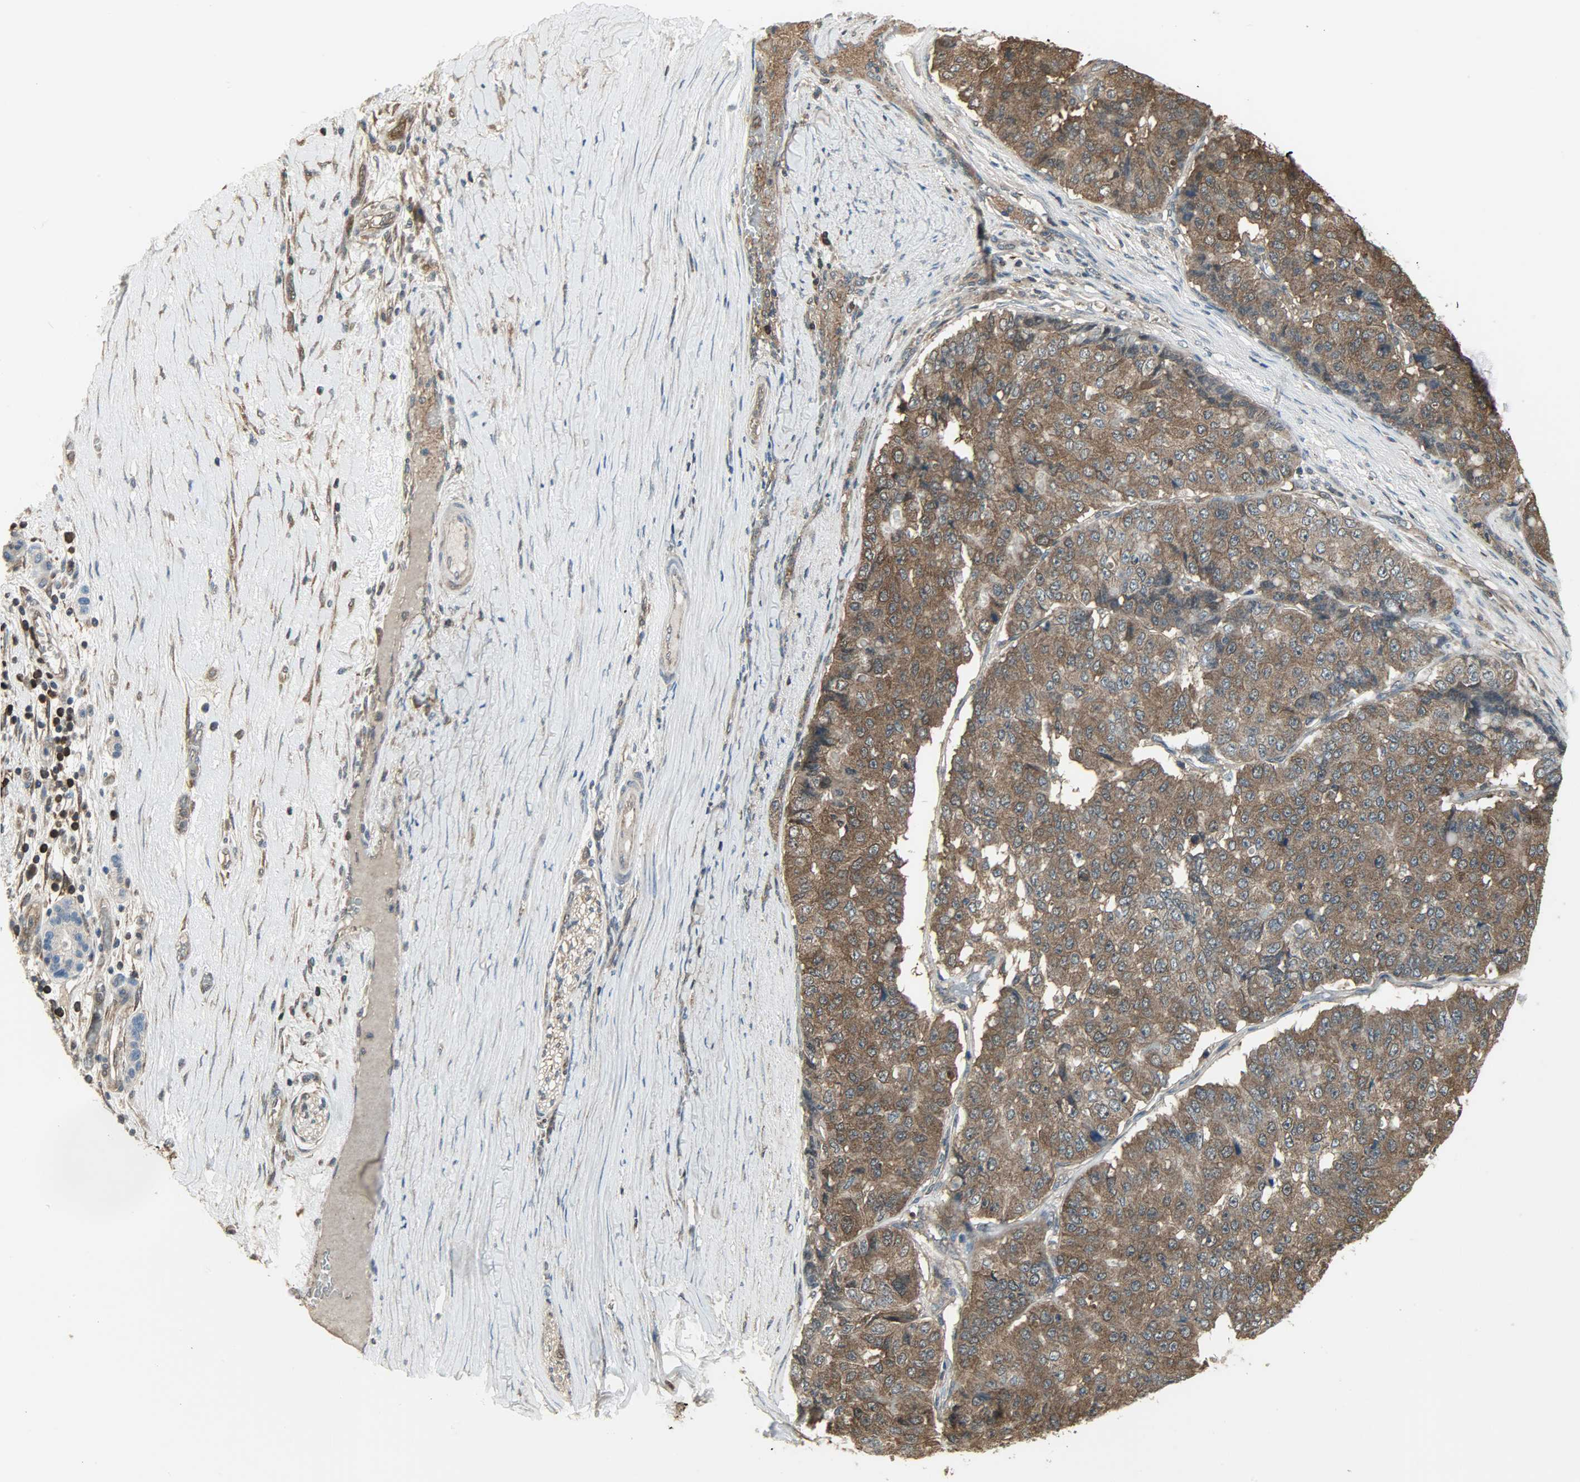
{"staining": {"intensity": "strong", "quantity": ">75%", "location": "cytoplasmic/membranous"}, "tissue": "pancreatic cancer", "cell_type": "Tumor cells", "image_type": "cancer", "snomed": [{"axis": "morphology", "description": "Adenocarcinoma, NOS"}, {"axis": "topography", "description": "Pancreas"}], "caption": "Tumor cells reveal high levels of strong cytoplasmic/membranous expression in approximately >75% of cells in human pancreatic cancer (adenocarcinoma). (Brightfield microscopy of DAB IHC at high magnification).", "gene": "LDHB", "patient": {"sex": "male", "age": 50}}